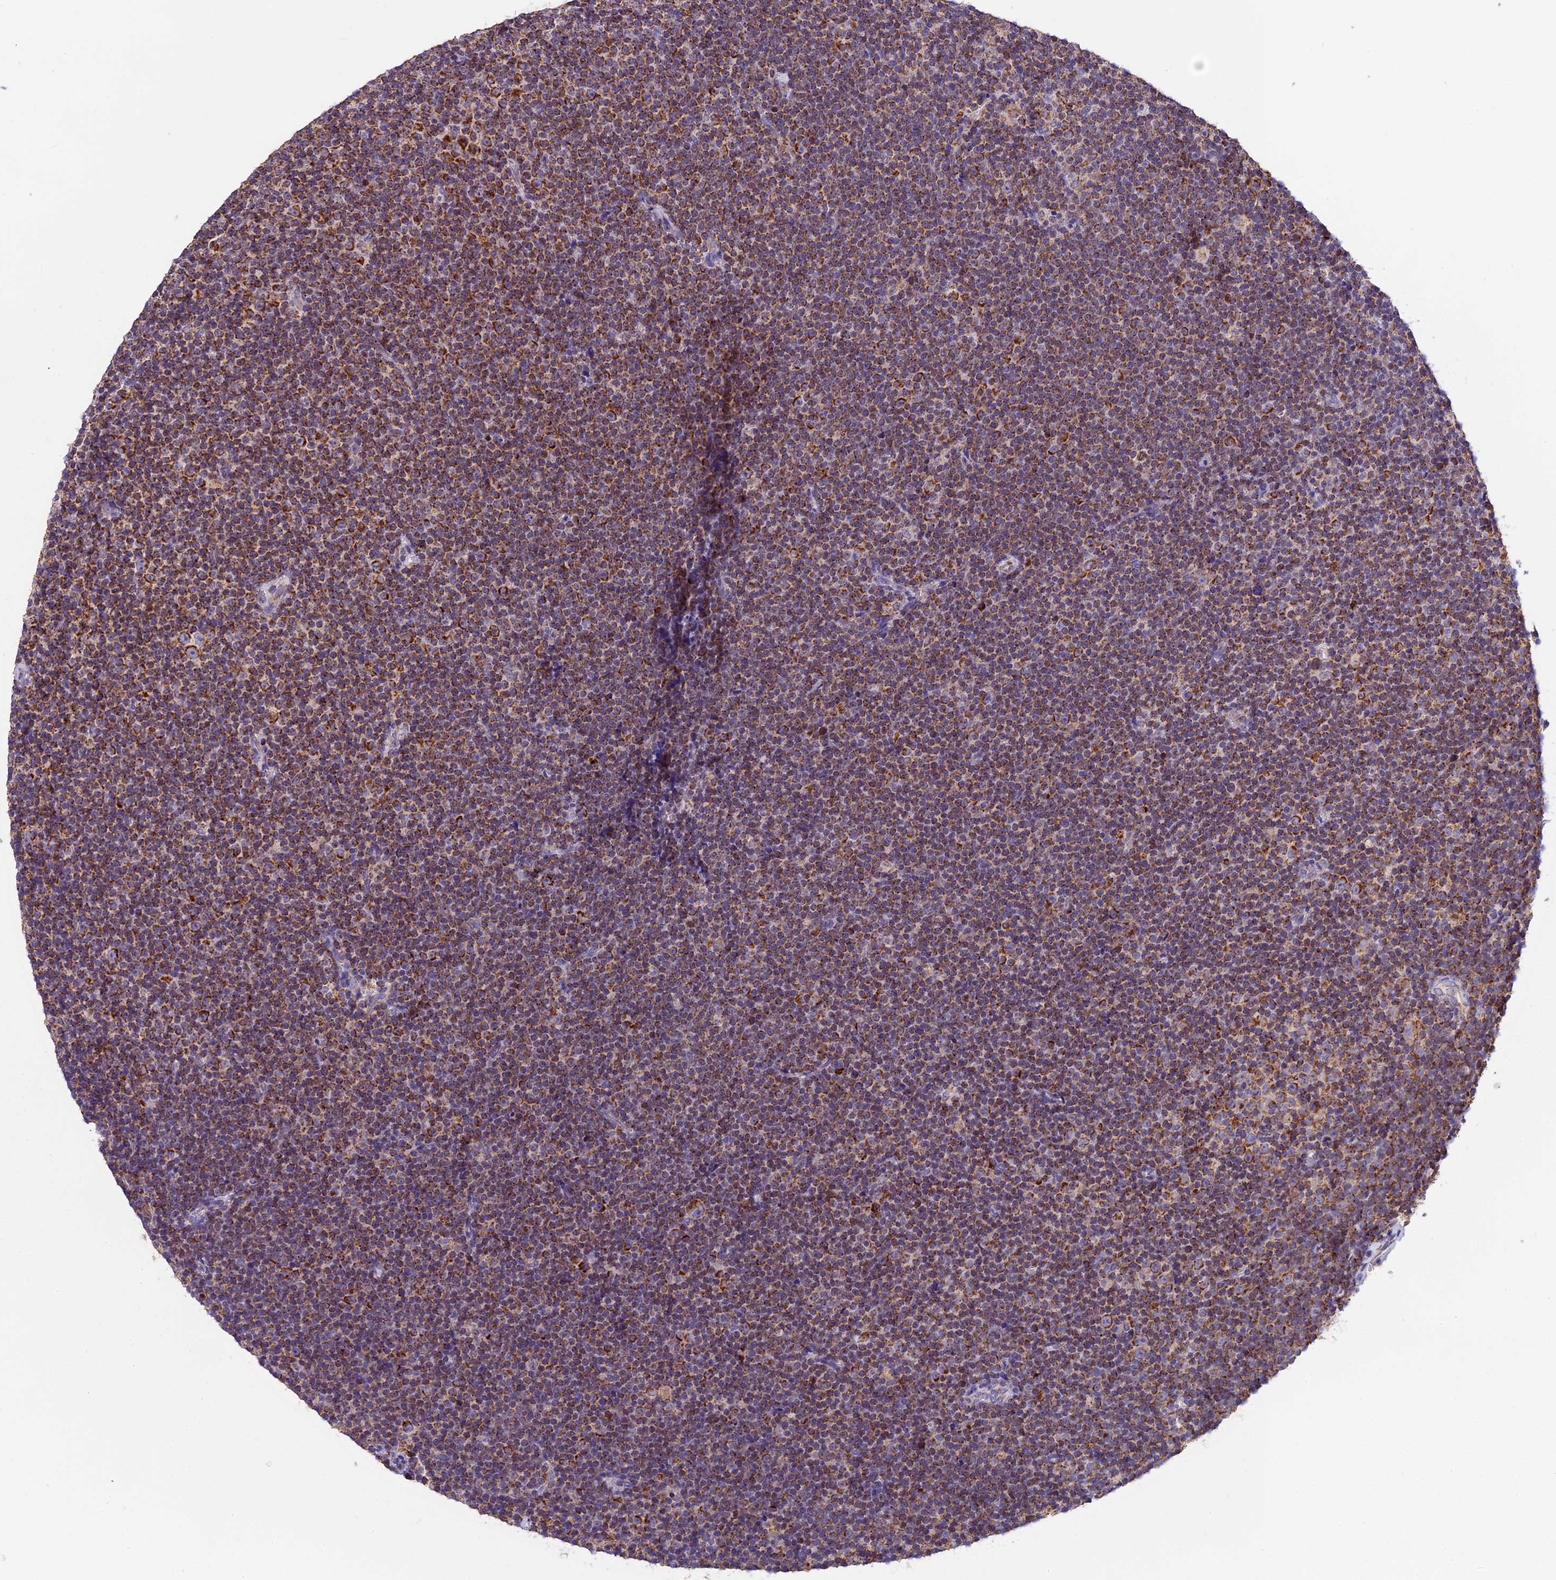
{"staining": {"intensity": "moderate", "quantity": ">75%", "location": "cytoplasmic/membranous"}, "tissue": "lymphoma", "cell_type": "Tumor cells", "image_type": "cancer", "snomed": [{"axis": "morphology", "description": "Malignant lymphoma, non-Hodgkin's type, Low grade"}, {"axis": "topography", "description": "Lymph node"}], "caption": "DAB (3,3'-diaminobenzidine) immunohistochemical staining of human low-grade malignant lymphoma, non-Hodgkin's type demonstrates moderate cytoplasmic/membranous protein staining in about >75% of tumor cells.", "gene": "MGME1", "patient": {"sex": "female", "age": 67}}